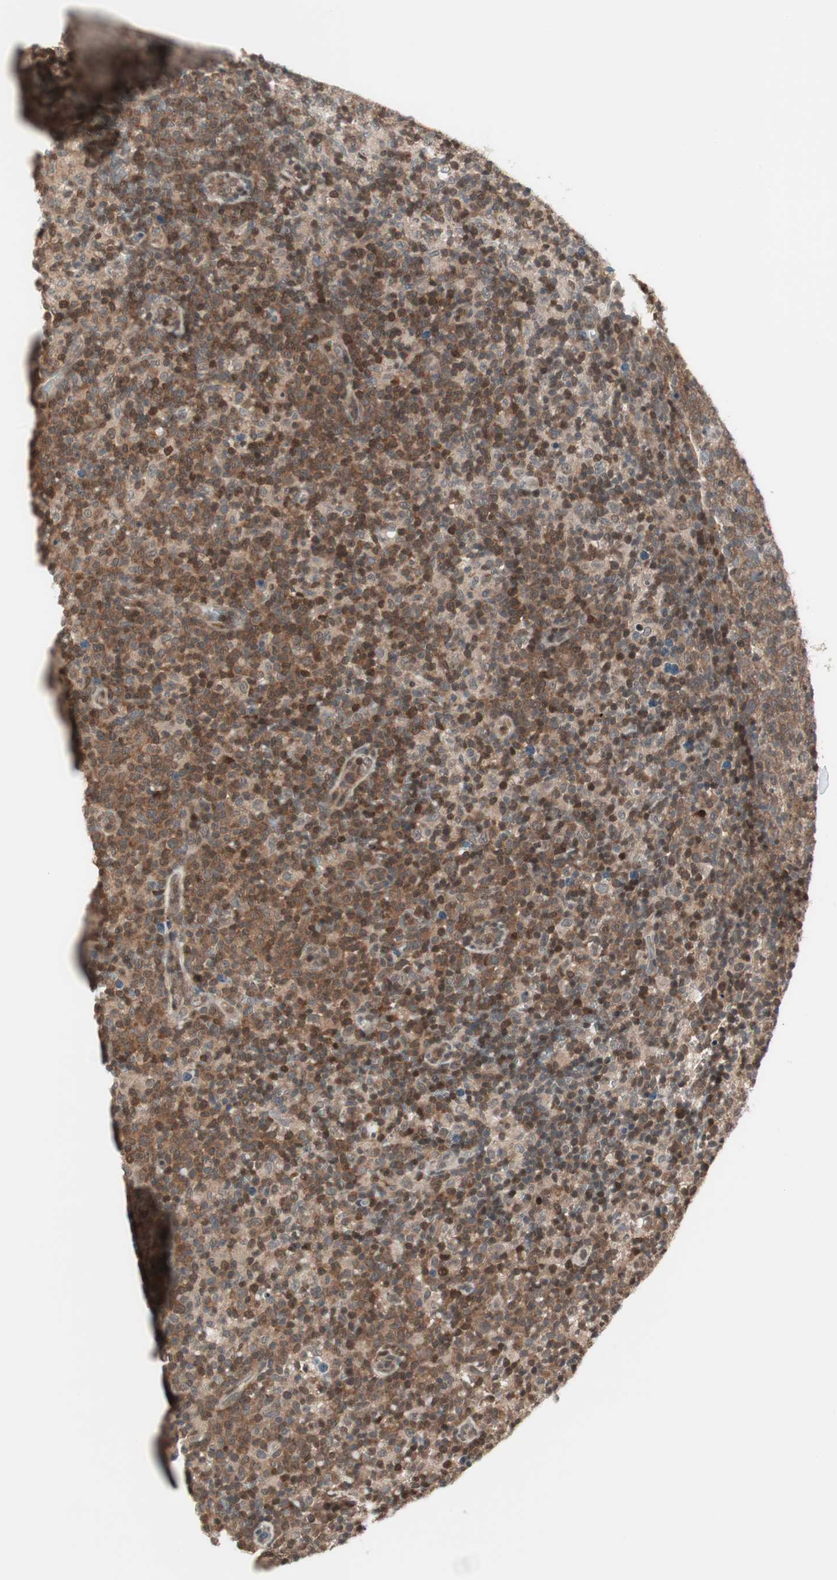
{"staining": {"intensity": "moderate", "quantity": ">75%", "location": "cytoplasmic/membranous"}, "tissue": "lymph node", "cell_type": "Germinal center cells", "image_type": "normal", "snomed": [{"axis": "morphology", "description": "Normal tissue, NOS"}, {"axis": "morphology", "description": "Inflammation, NOS"}, {"axis": "topography", "description": "Lymph node"}], "caption": "The micrograph shows staining of unremarkable lymph node, revealing moderate cytoplasmic/membranous protein positivity (brown color) within germinal center cells.", "gene": "UBE2I", "patient": {"sex": "male", "age": 55}}